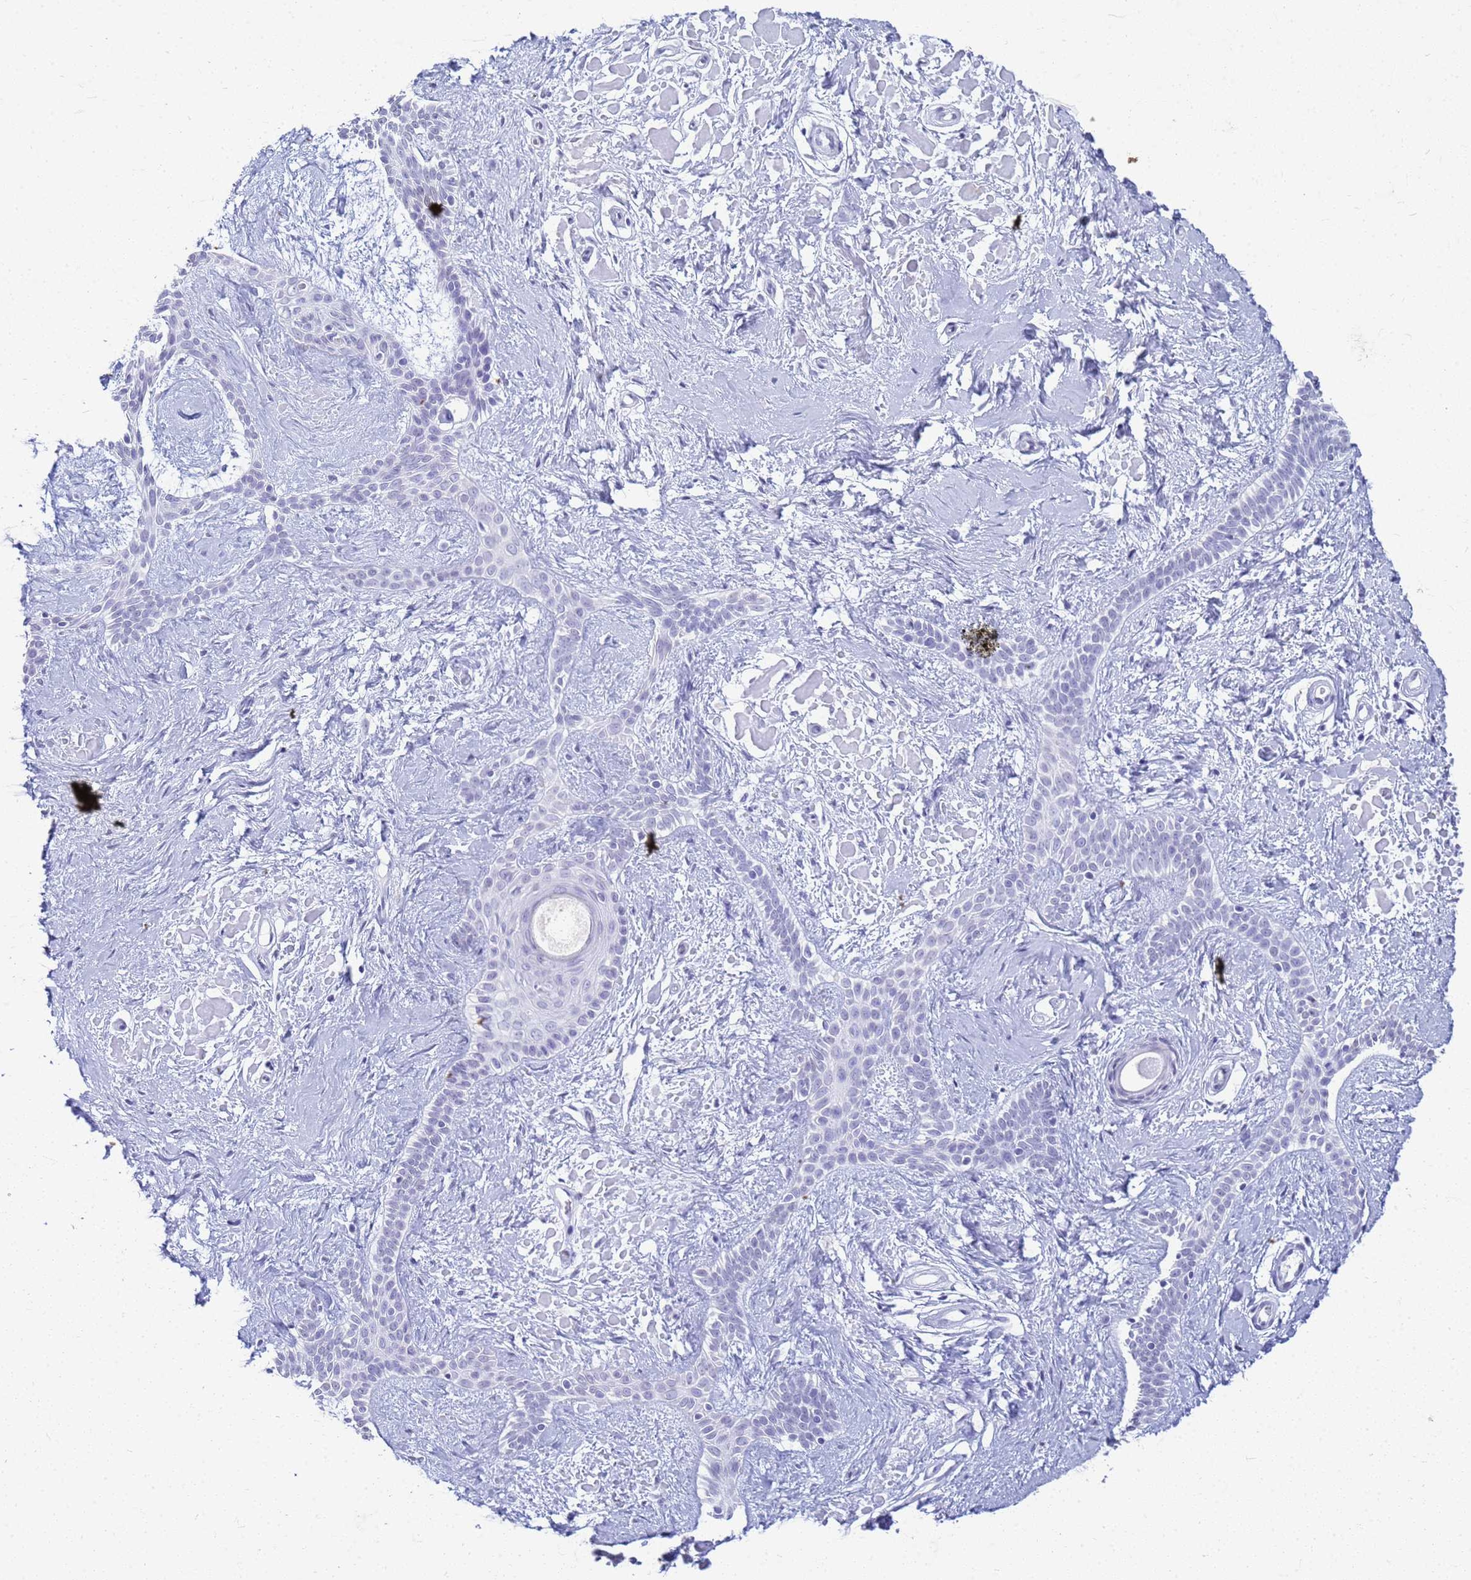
{"staining": {"intensity": "negative", "quantity": "none", "location": "none"}, "tissue": "skin cancer", "cell_type": "Tumor cells", "image_type": "cancer", "snomed": [{"axis": "morphology", "description": "Basal cell carcinoma"}, {"axis": "topography", "description": "Skin"}], "caption": "Skin cancer (basal cell carcinoma) stained for a protein using immunohistochemistry (IHC) exhibits no positivity tumor cells.", "gene": "SLC7A9", "patient": {"sex": "male", "age": 78}}